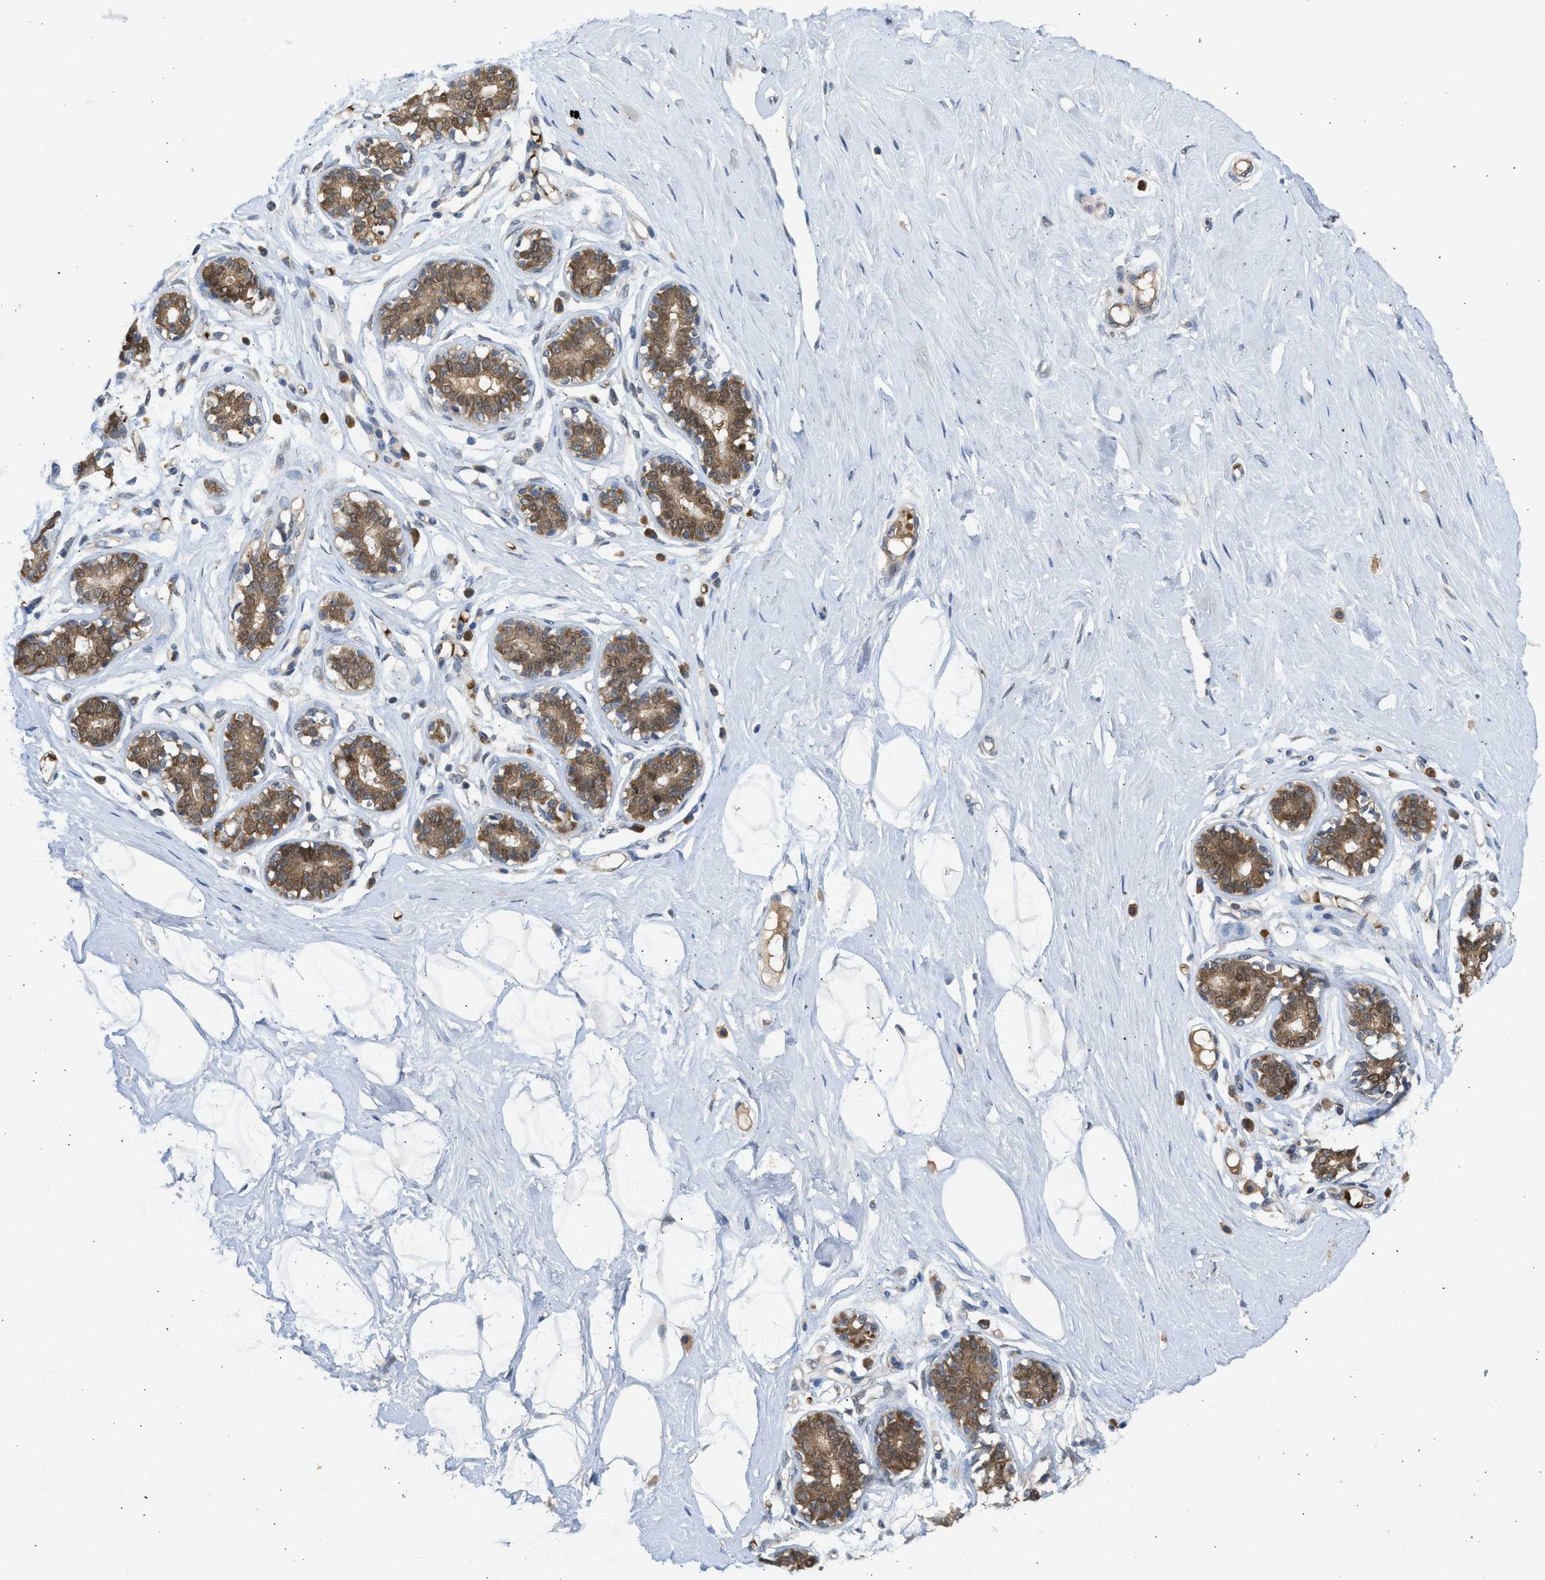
{"staining": {"intensity": "negative", "quantity": "none", "location": "none"}, "tissue": "breast", "cell_type": "Adipocytes", "image_type": "normal", "snomed": [{"axis": "morphology", "description": "Normal tissue, NOS"}, {"axis": "topography", "description": "Breast"}], "caption": "Immunohistochemistry (IHC) of benign human breast displays no expression in adipocytes.", "gene": "MAPK7", "patient": {"sex": "female", "age": 23}}